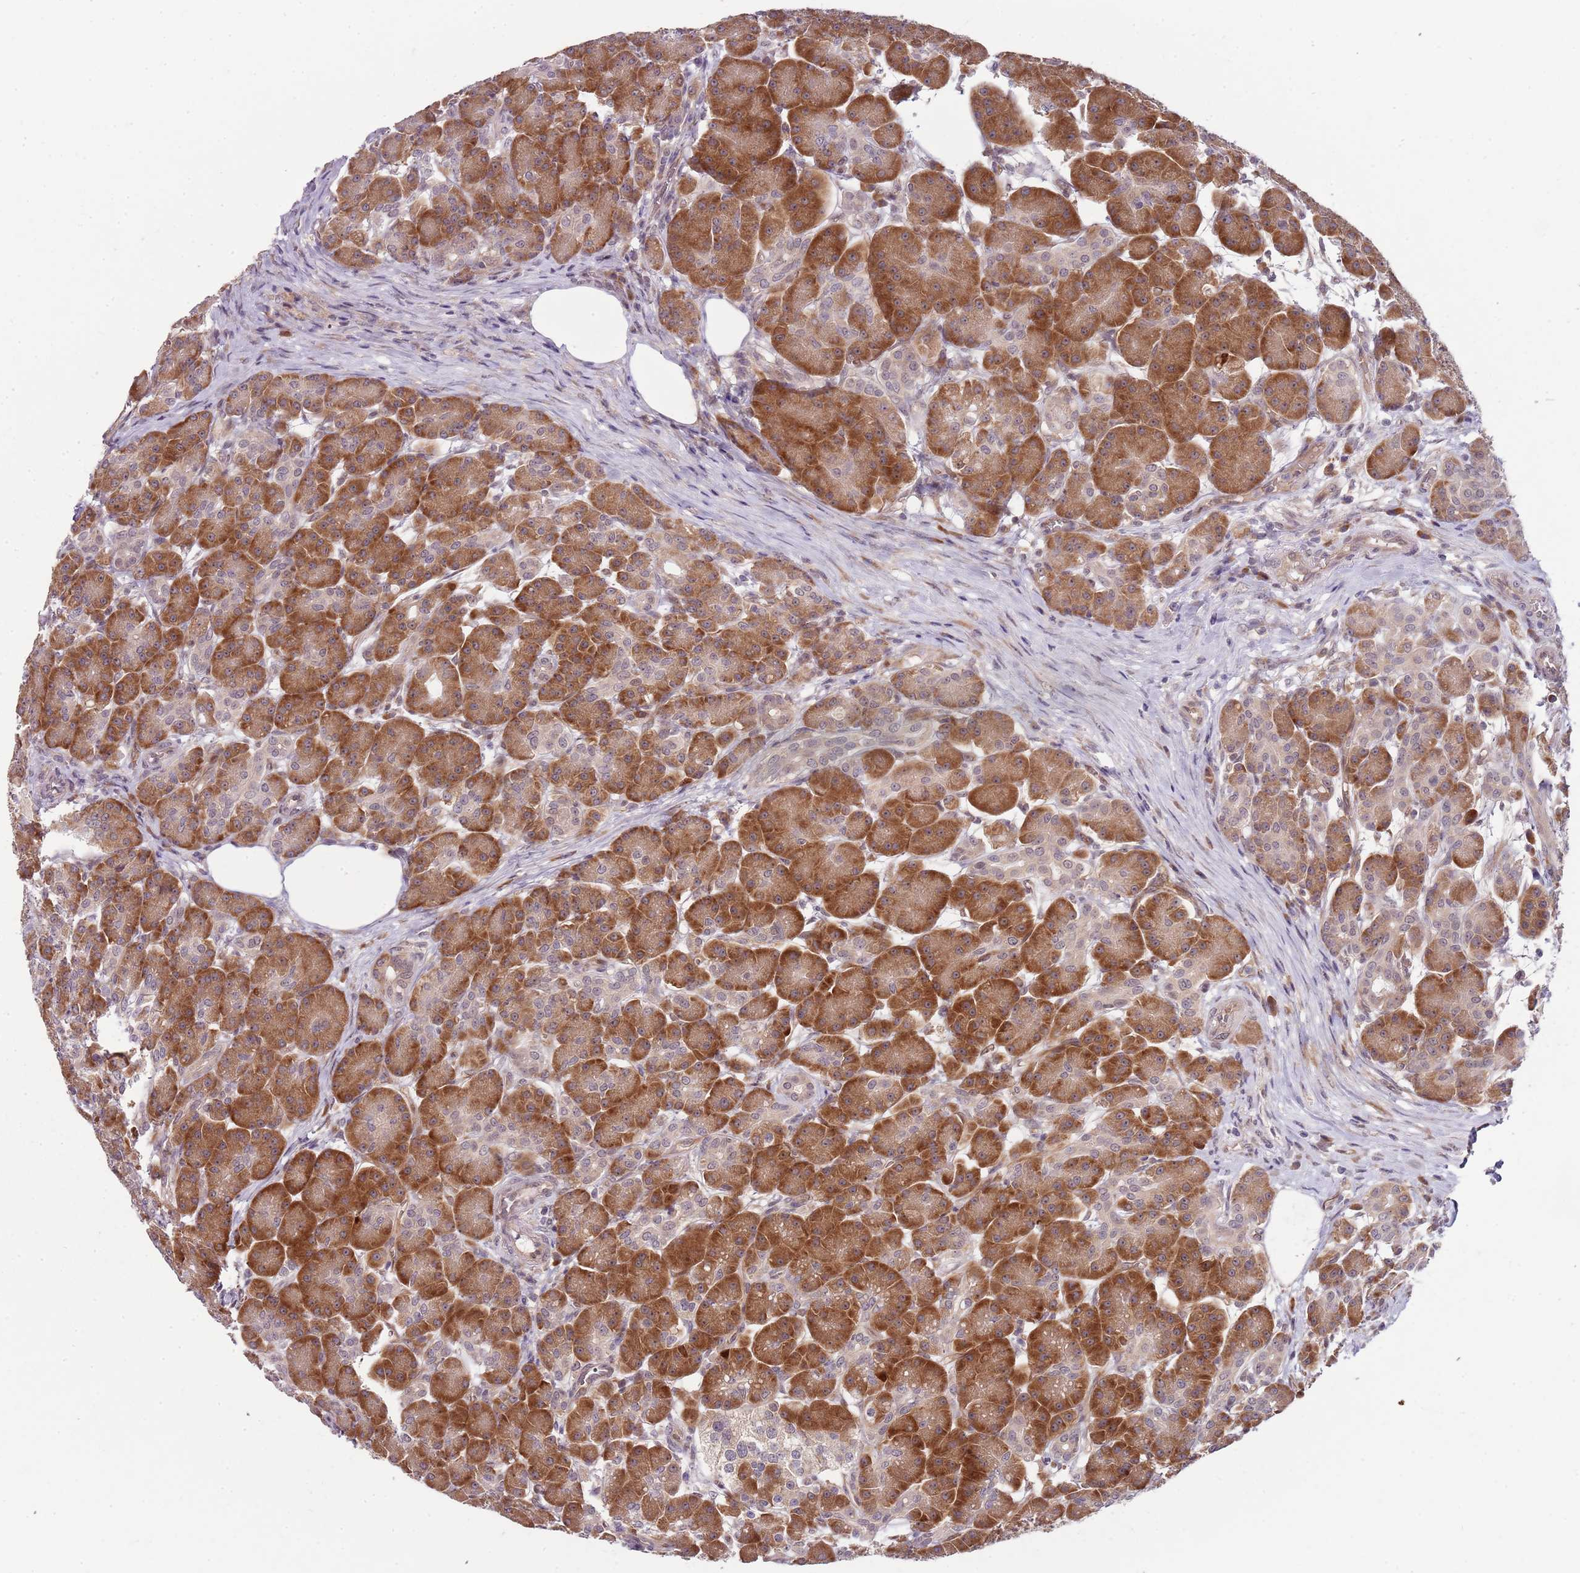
{"staining": {"intensity": "strong", "quantity": ">75%", "location": "cytoplasmic/membranous"}, "tissue": "pancreas", "cell_type": "Exocrine glandular cells", "image_type": "normal", "snomed": [{"axis": "morphology", "description": "Normal tissue, NOS"}, {"axis": "topography", "description": "Pancreas"}], "caption": "Immunohistochemistry (IHC) histopathology image of benign pancreas: human pancreas stained using immunohistochemistry exhibits high levels of strong protein expression localized specifically in the cytoplasmic/membranous of exocrine glandular cells, appearing as a cytoplasmic/membranous brown color.", "gene": "FBXL22", "patient": {"sex": "male", "age": 63}}